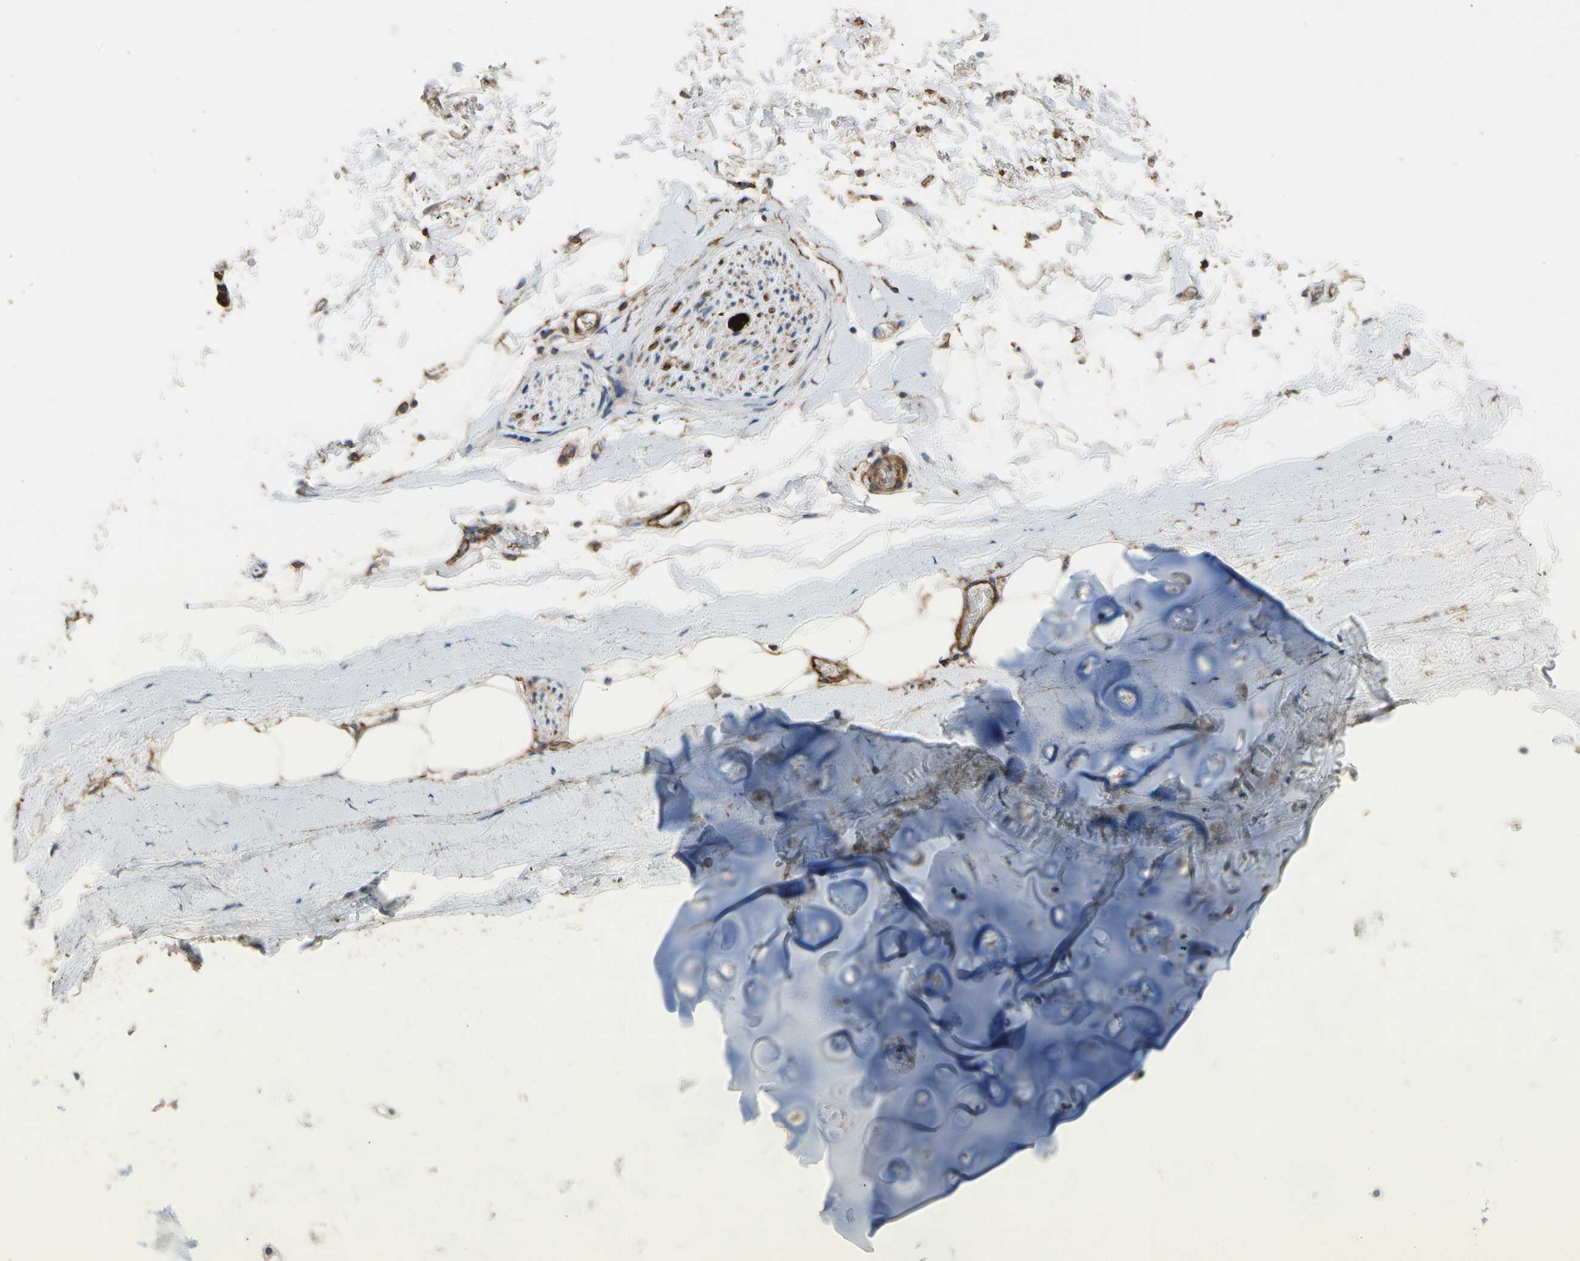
{"staining": {"intensity": "moderate", "quantity": "25%-75%", "location": "cytoplasmic/membranous"}, "tissue": "adipose tissue", "cell_type": "Adipocytes", "image_type": "normal", "snomed": [{"axis": "morphology", "description": "Normal tissue, NOS"}, {"axis": "topography", "description": "Bronchus"}], "caption": "Immunohistochemistry (IHC) micrograph of benign human adipose tissue stained for a protein (brown), which demonstrates medium levels of moderate cytoplasmic/membranous expression in about 25%-75% of adipocytes.", "gene": "SUSD2", "patient": {"sex": "female", "age": 73}}